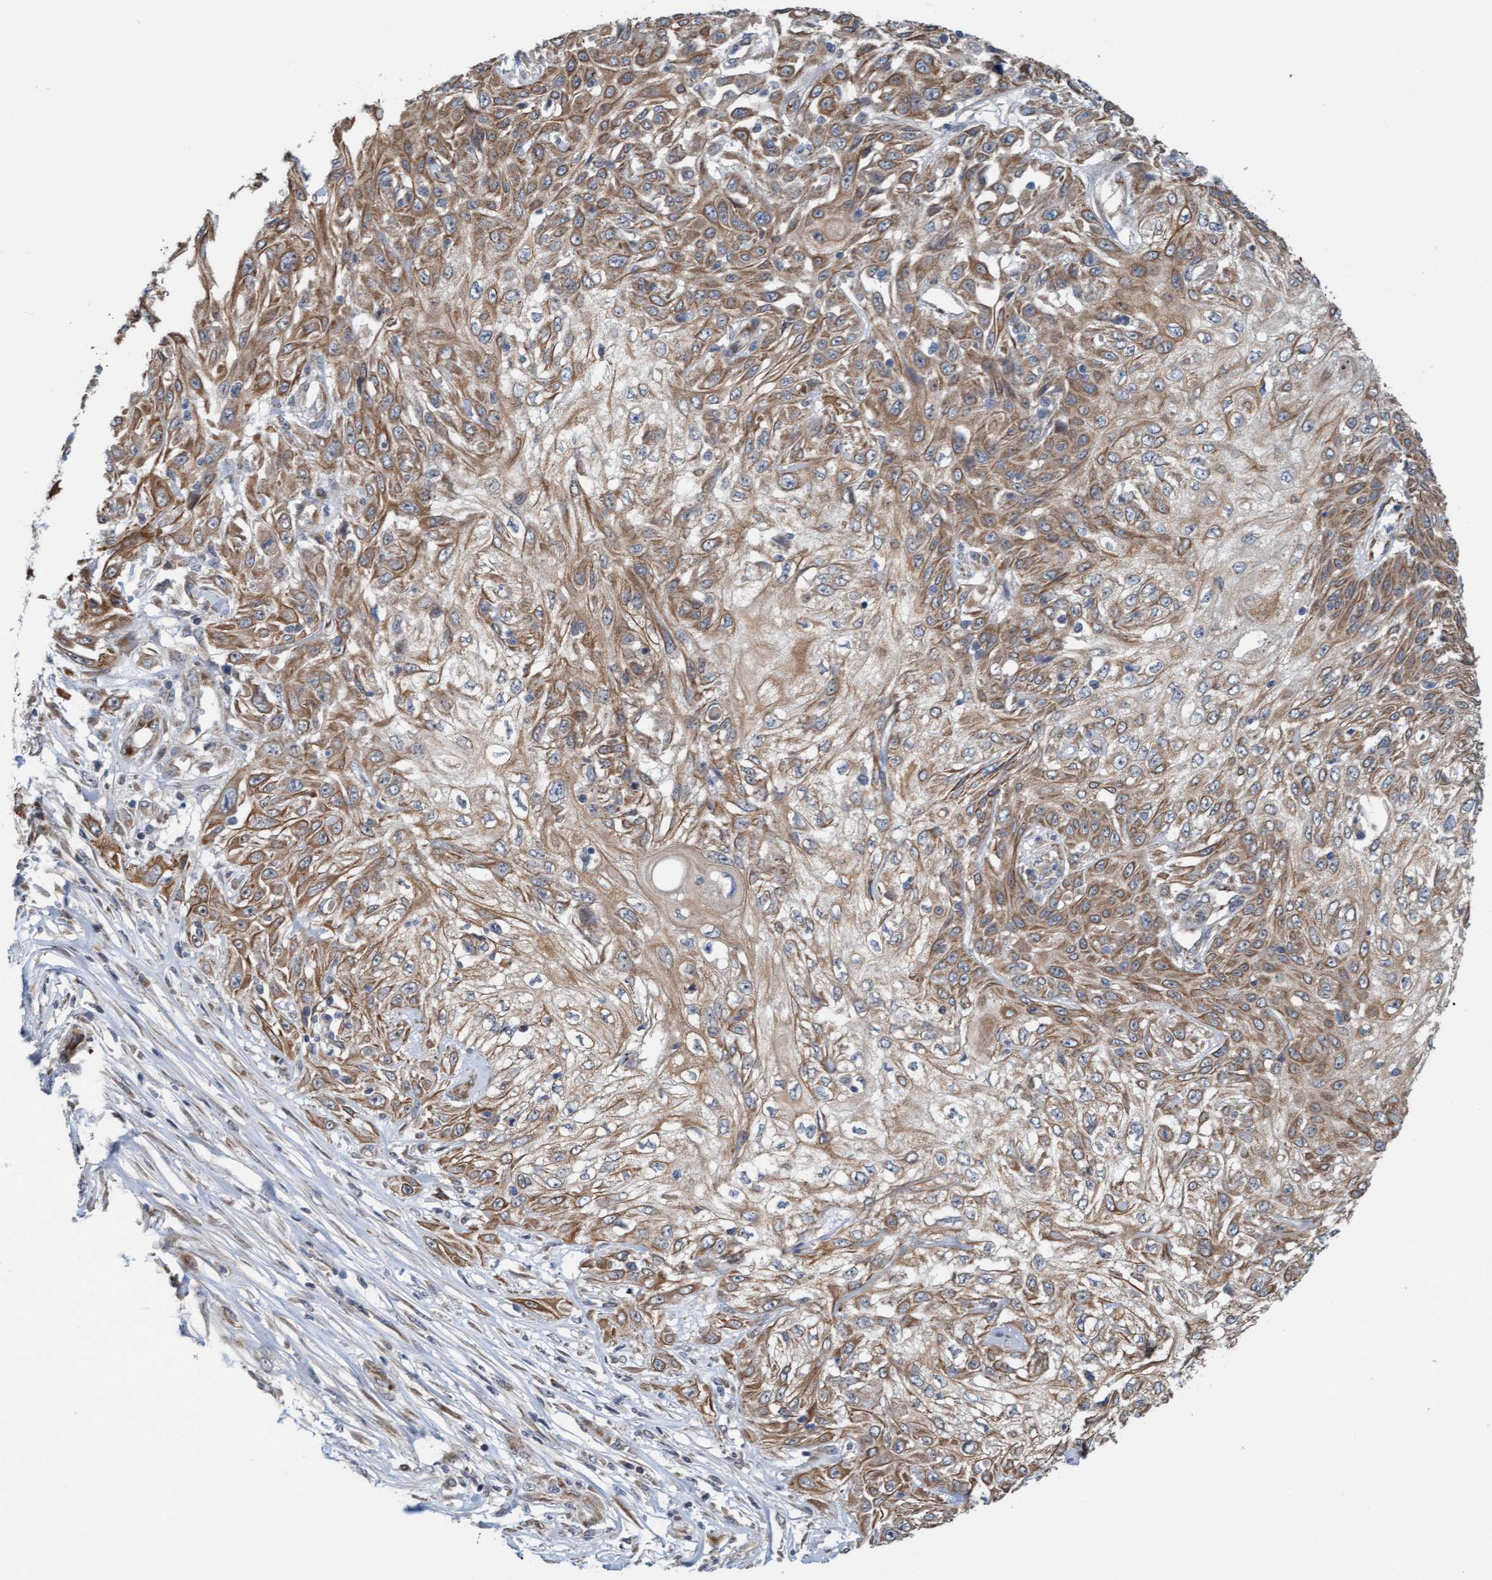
{"staining": {"intensity": "moderate", "quantity": ">75%", "location": "cytoplasmic/membranous"}, "tissue": "skin cancer", "cell_type": "Tumor cells", "image_type": "cancer", "snomed": [{"axis": "morphology", "description": "Squamous cell carcinoma, NOS"}, {"axis": "morphology", "description": "Squamous cell carcinoma, metastatic, NOS"}, {"axis": "topography", "description": "Skin"}, {"axis": "topography", "description": "Lymph node"}], "caption": "Immunohistochemical staining of skin cancer (metastatic squamous cell carcinoma) demonstrates moderate cytoplasmic/membranous protein staining in about >75% of tumor cells.", "gene": "ZNF566", "patient": {"sex": "male", "age": 75}}